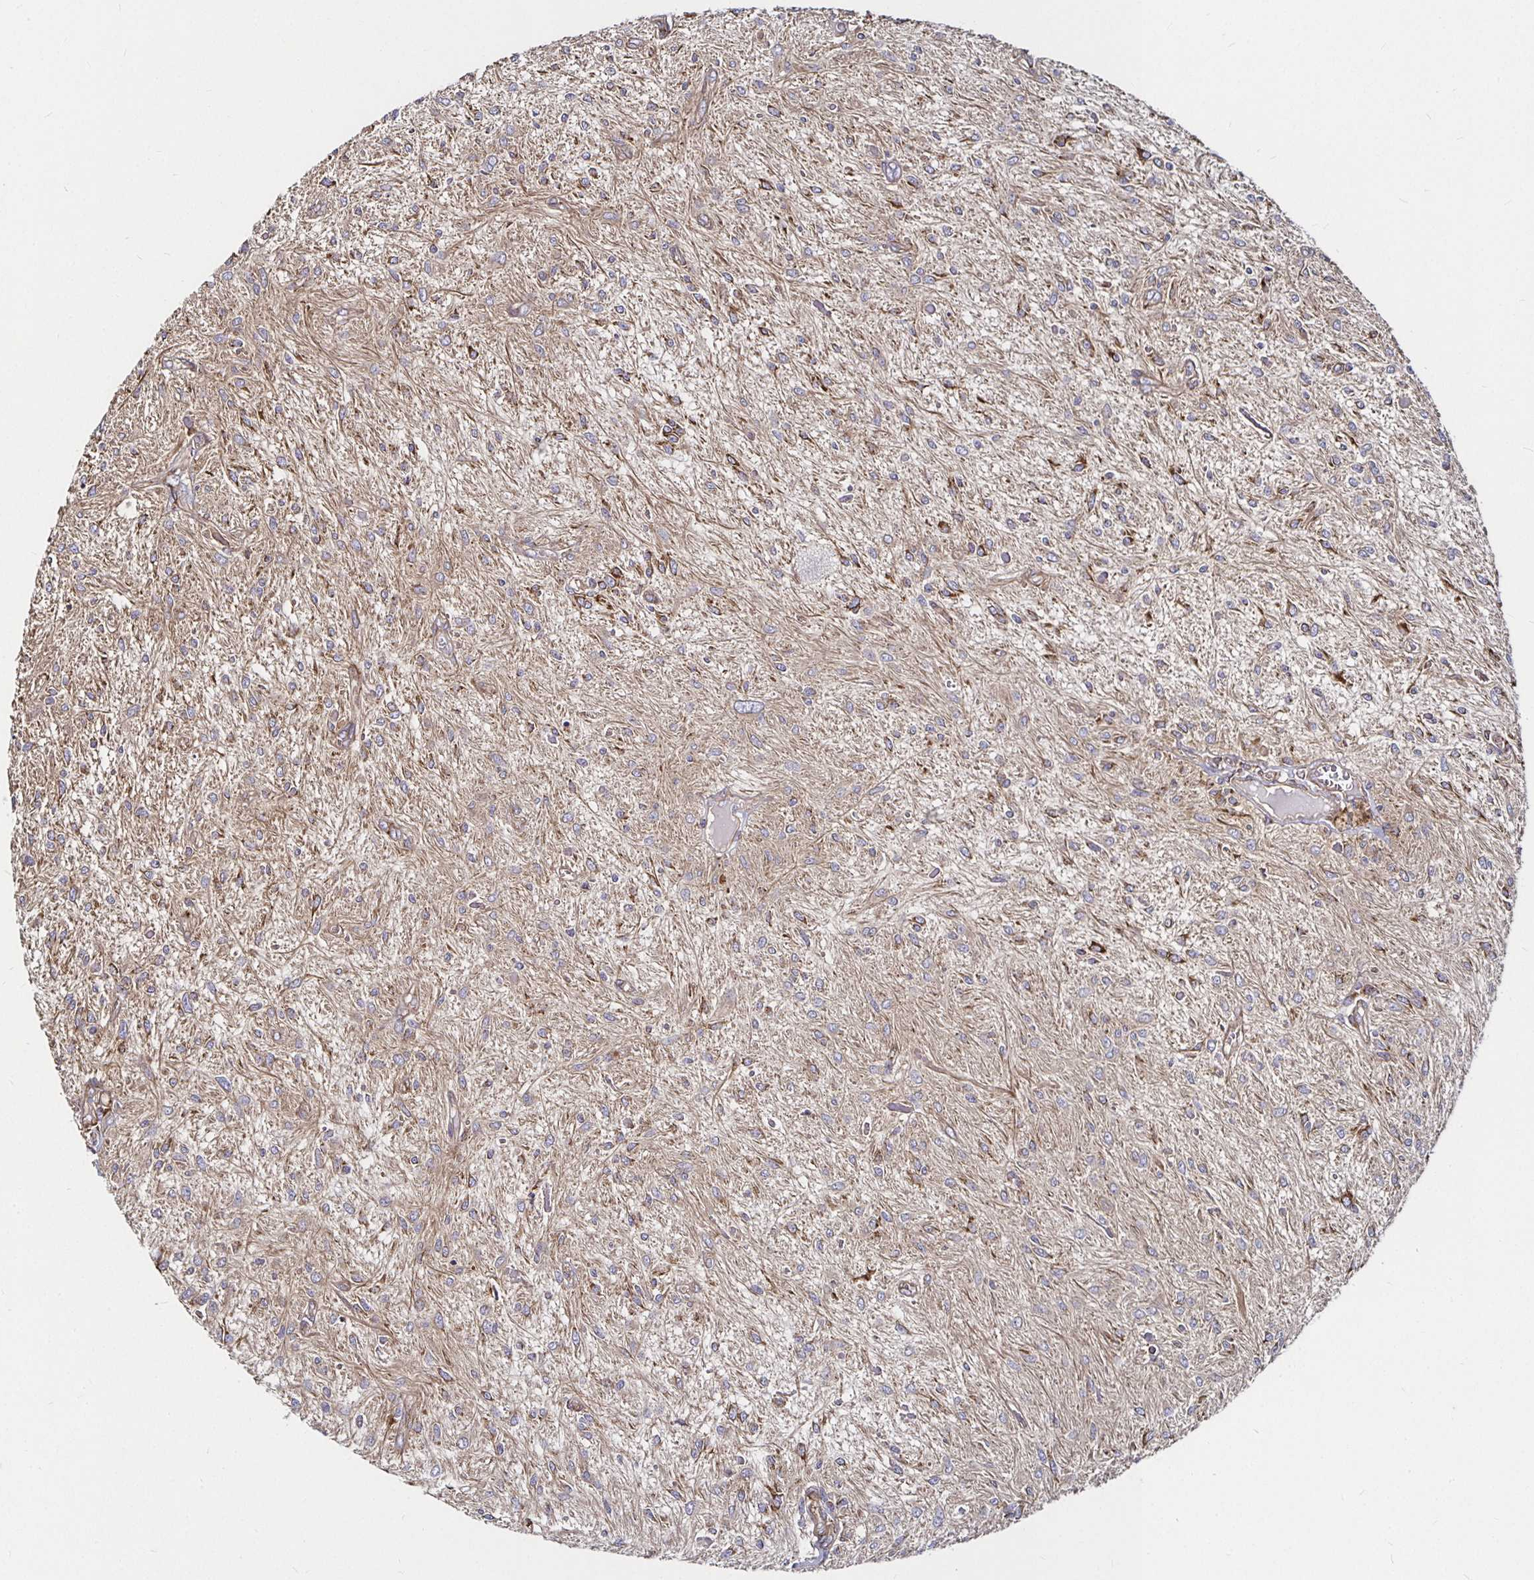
{"staining": {"intensity": "moderate", "quantity": "25%-75%", "location": "cytoplasmic/membranous"}, "tissue": "glioma", "cell_type": "Tumor cells", "image_type": "cancer", "snomed": [{"axis": "morphology", "description": "Glioma, malignant, Low grade"}, {"axis": "topography", "description": "Cerebellum"}], "caption": "Glioma stained for a protein displays moderate cytoplasmic/membranous positivity in tumor cells.", "gene": "SMYD3", "patient": {"sex": "female", "age": 14}}